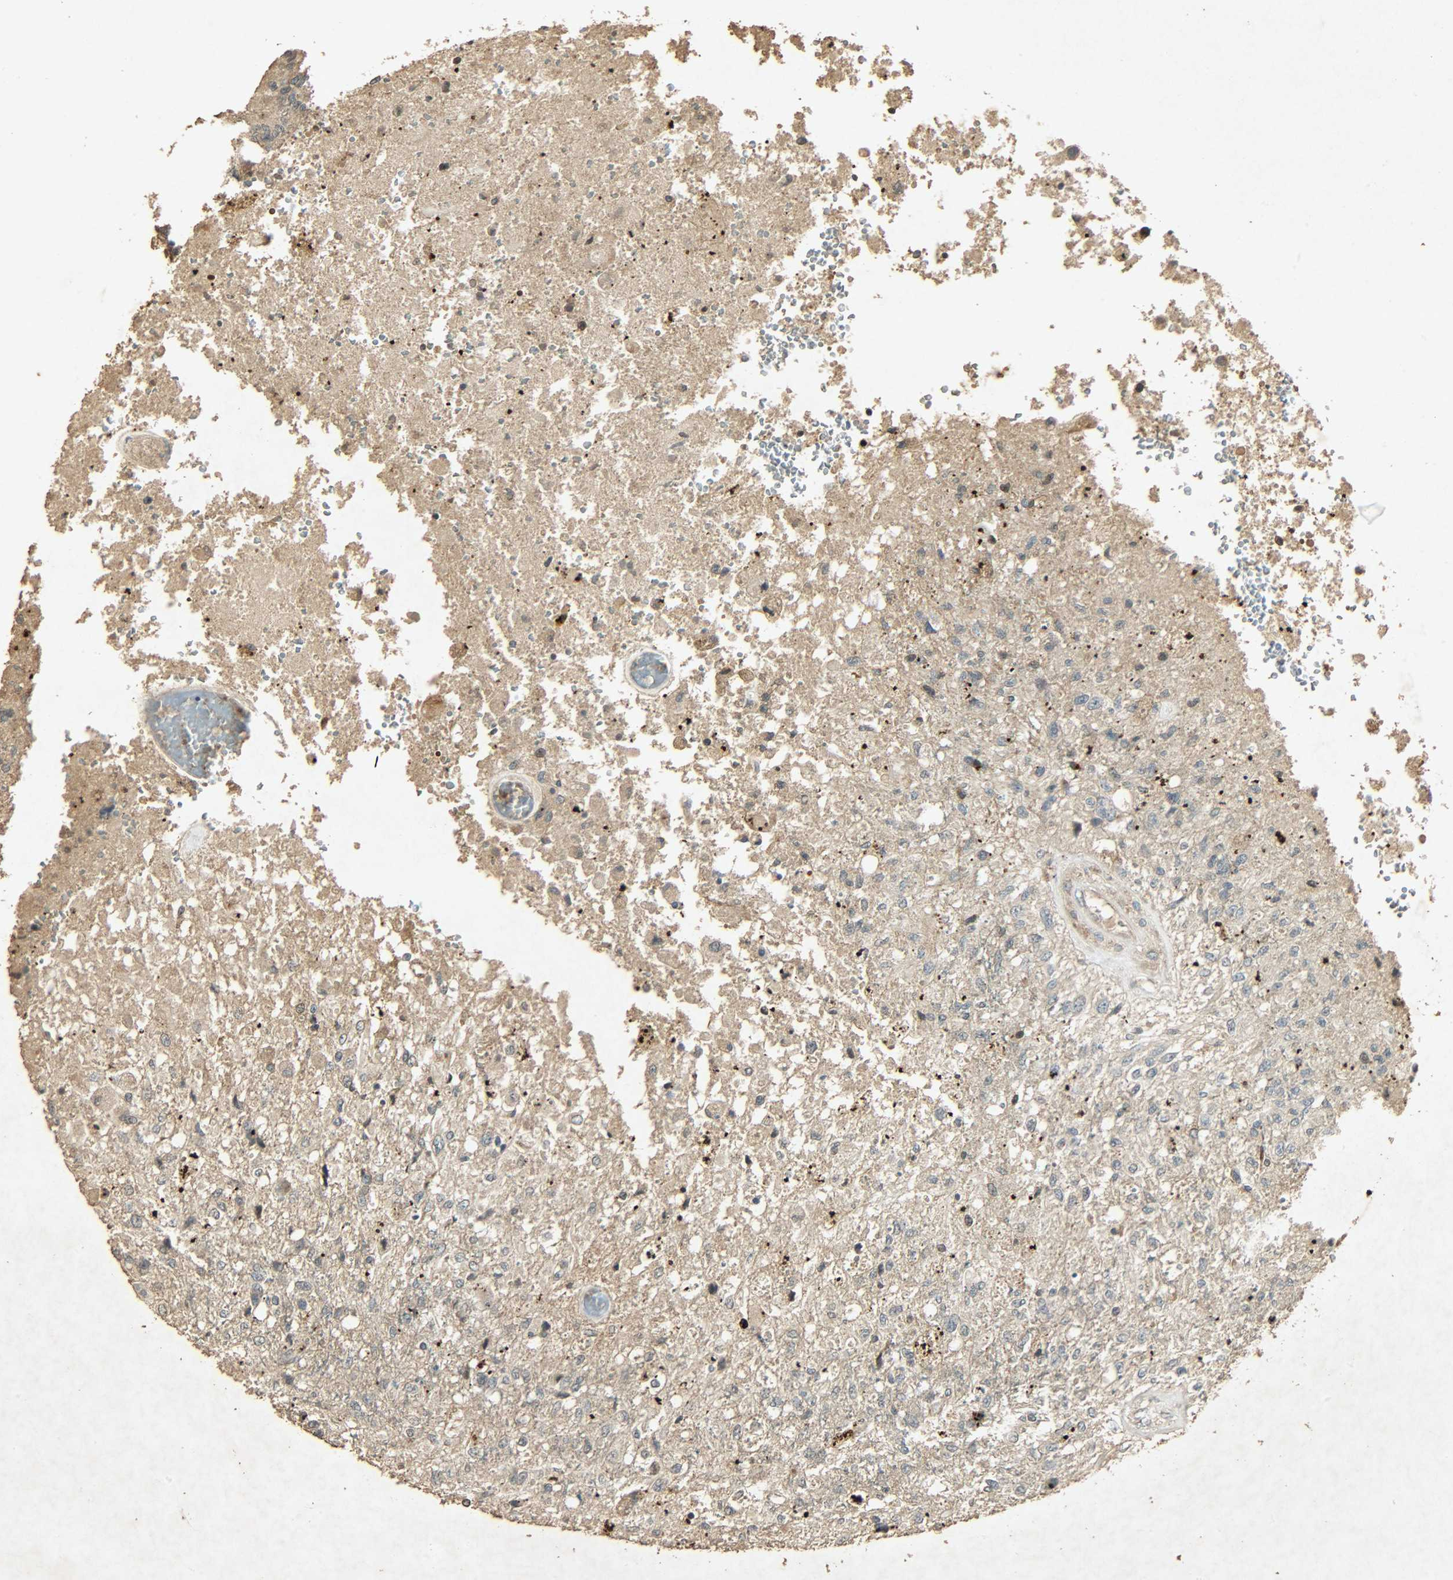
{"staining": {"intensity": "weak", "quantity": ">75%", "location": "cytoplasmic/membranous"}, "tissue": "glioma", "cell_type": "Tumor cells", "image_type": "cancer", "snomed": [{"axis": "morphology", "description": "Normal tissue, NOS"}, {"axis": "morphology", "description": "Glioma, malignant, High grade"}, {"axis": "topography", "description": "Cerebral cortex"}], "caption": "Immunohistochemistry (DAB (3,3'-diaminobenzidine)) staining of human glioma demonstrates weak cytoplasmic/membranous protein staining in about >75% of tumor cells. (IHC, brightfield microscopy, high magnification).", "gene": "ATP2B1", "patient": {"sex": "male", "age": 77}}